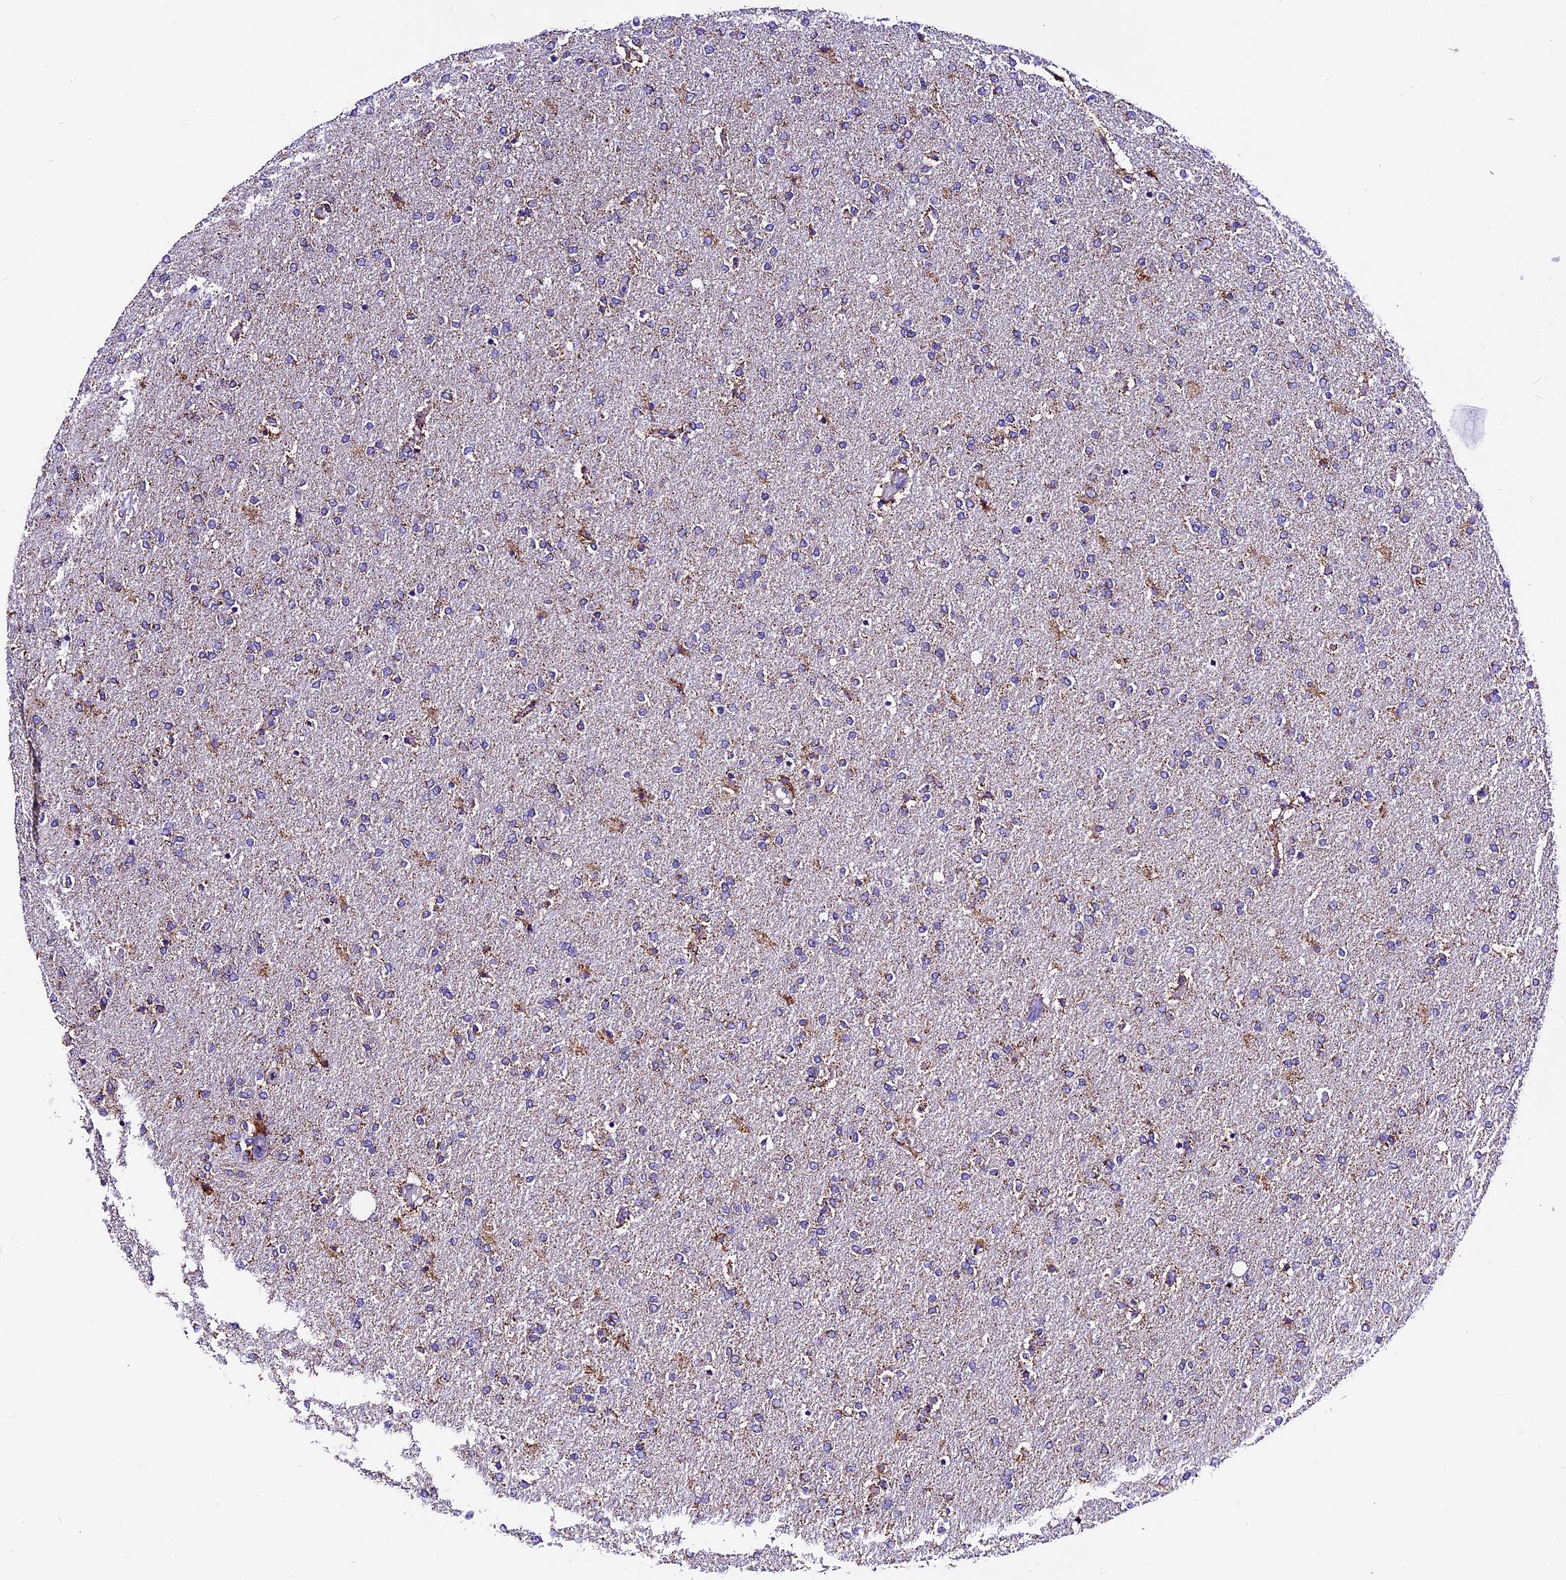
{"staining": {"intensity": "weak", "quantity": "25%-75%", "location": "cytoplasmic/membranous"}, "tissue": "glioma", "cell_type": "Tumor cells", "image_type": "cancer", "snomed": [{"axis": "morphology", "description": "Glioma, malignant, High grade"}, {"axis": "topography", "description": "Brain"}], "caption": "Immunohistochemical staining of glioma displays weak cytoplasmic/membranous protein positivity in approximately 25%-75% of tumor cells.", "gene": "DCAF5", "patient": {"sex": "male", "age": 72}}